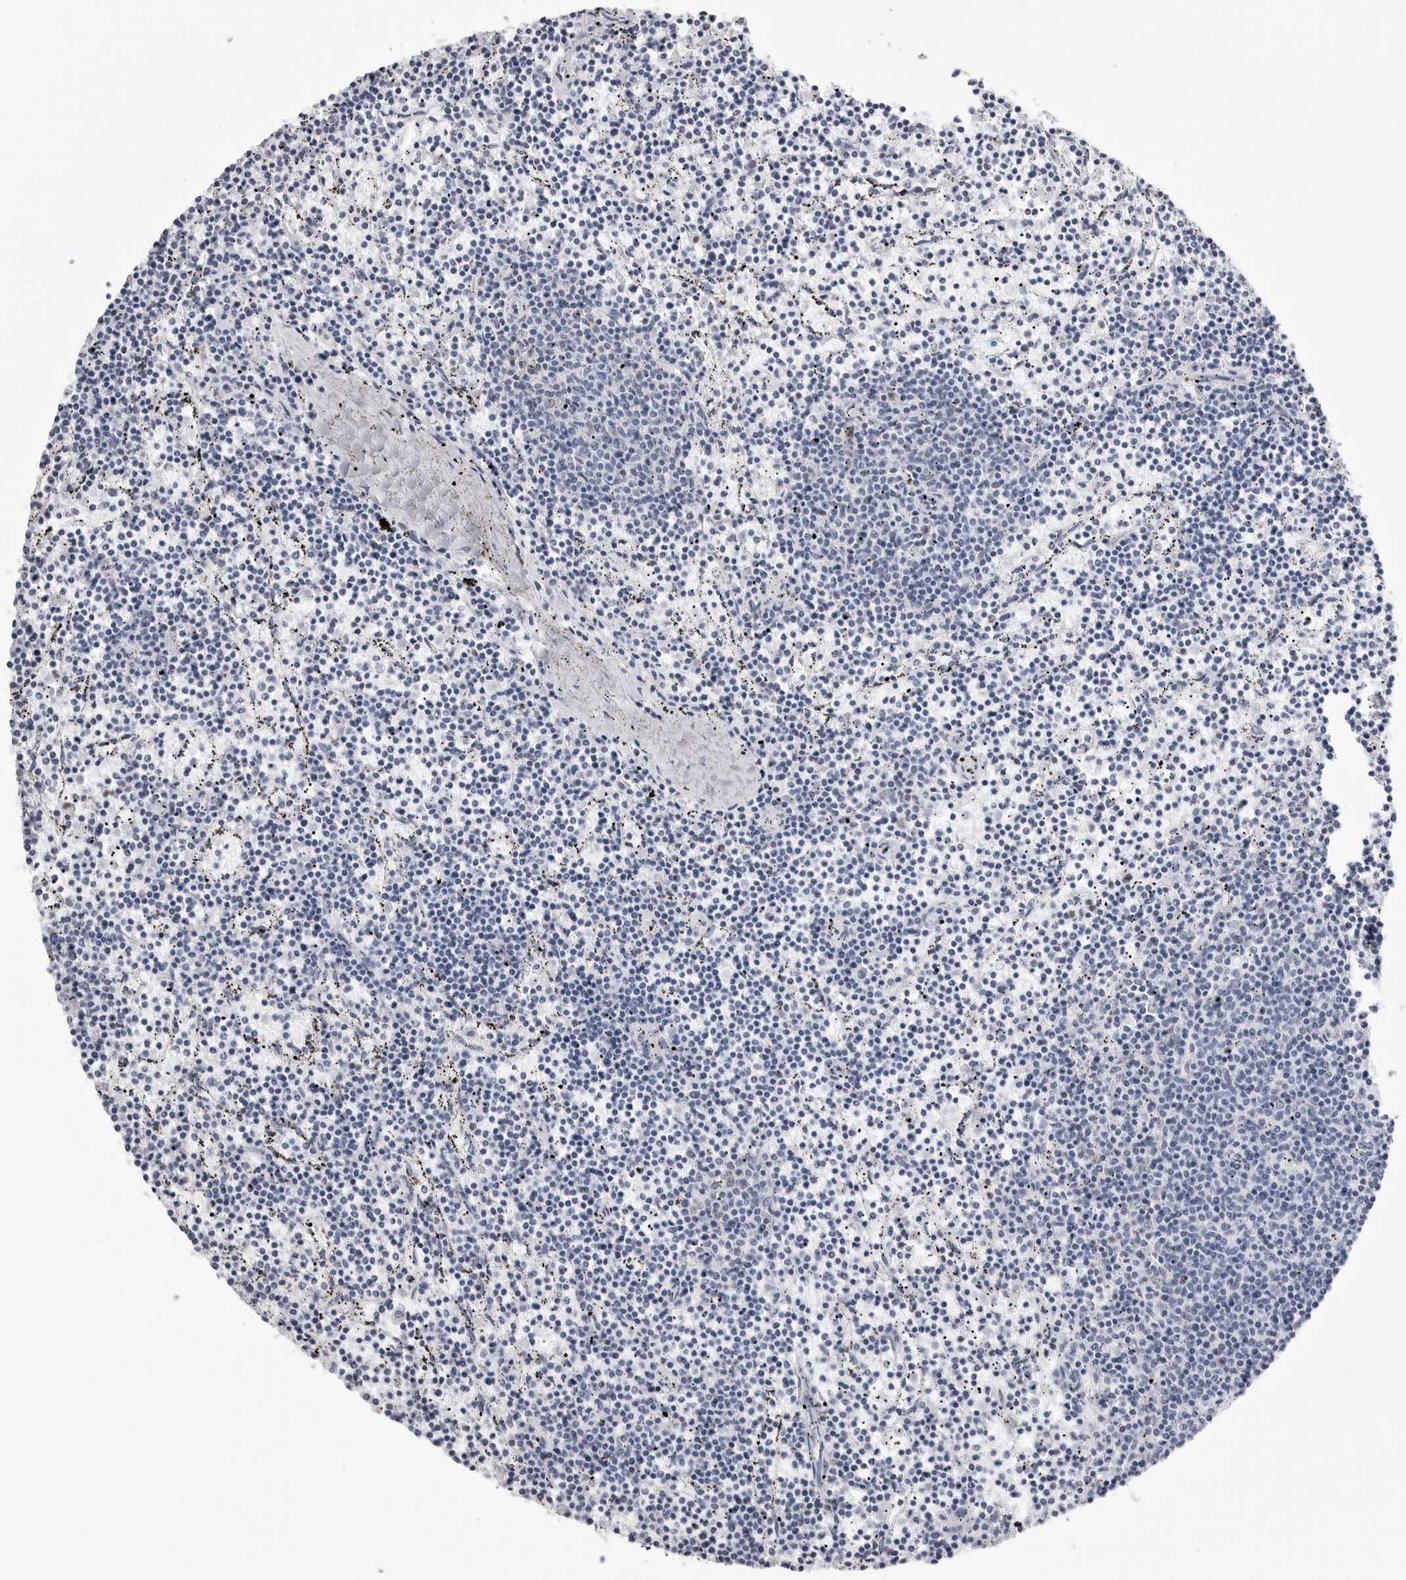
{"staining": {"intensity": "negative", "quantity": "none", "location": "none"}, "tissue": "lymphoma", "cell_type": "Tumor cells", "image_type": "cancer", "snomed": [{"axis": "morphology", "description": "Malignant lymphoma, non-Hodgkin's type, Low grade"}, {"axis": "topography", "description": "Spleen"}], "caption": "Lymphoma was stained to show a protein in brown. There is no significant expression in tumor cells.", "gene": "IRF2BP2", "patient": {"sex": "female", "age": 50}}